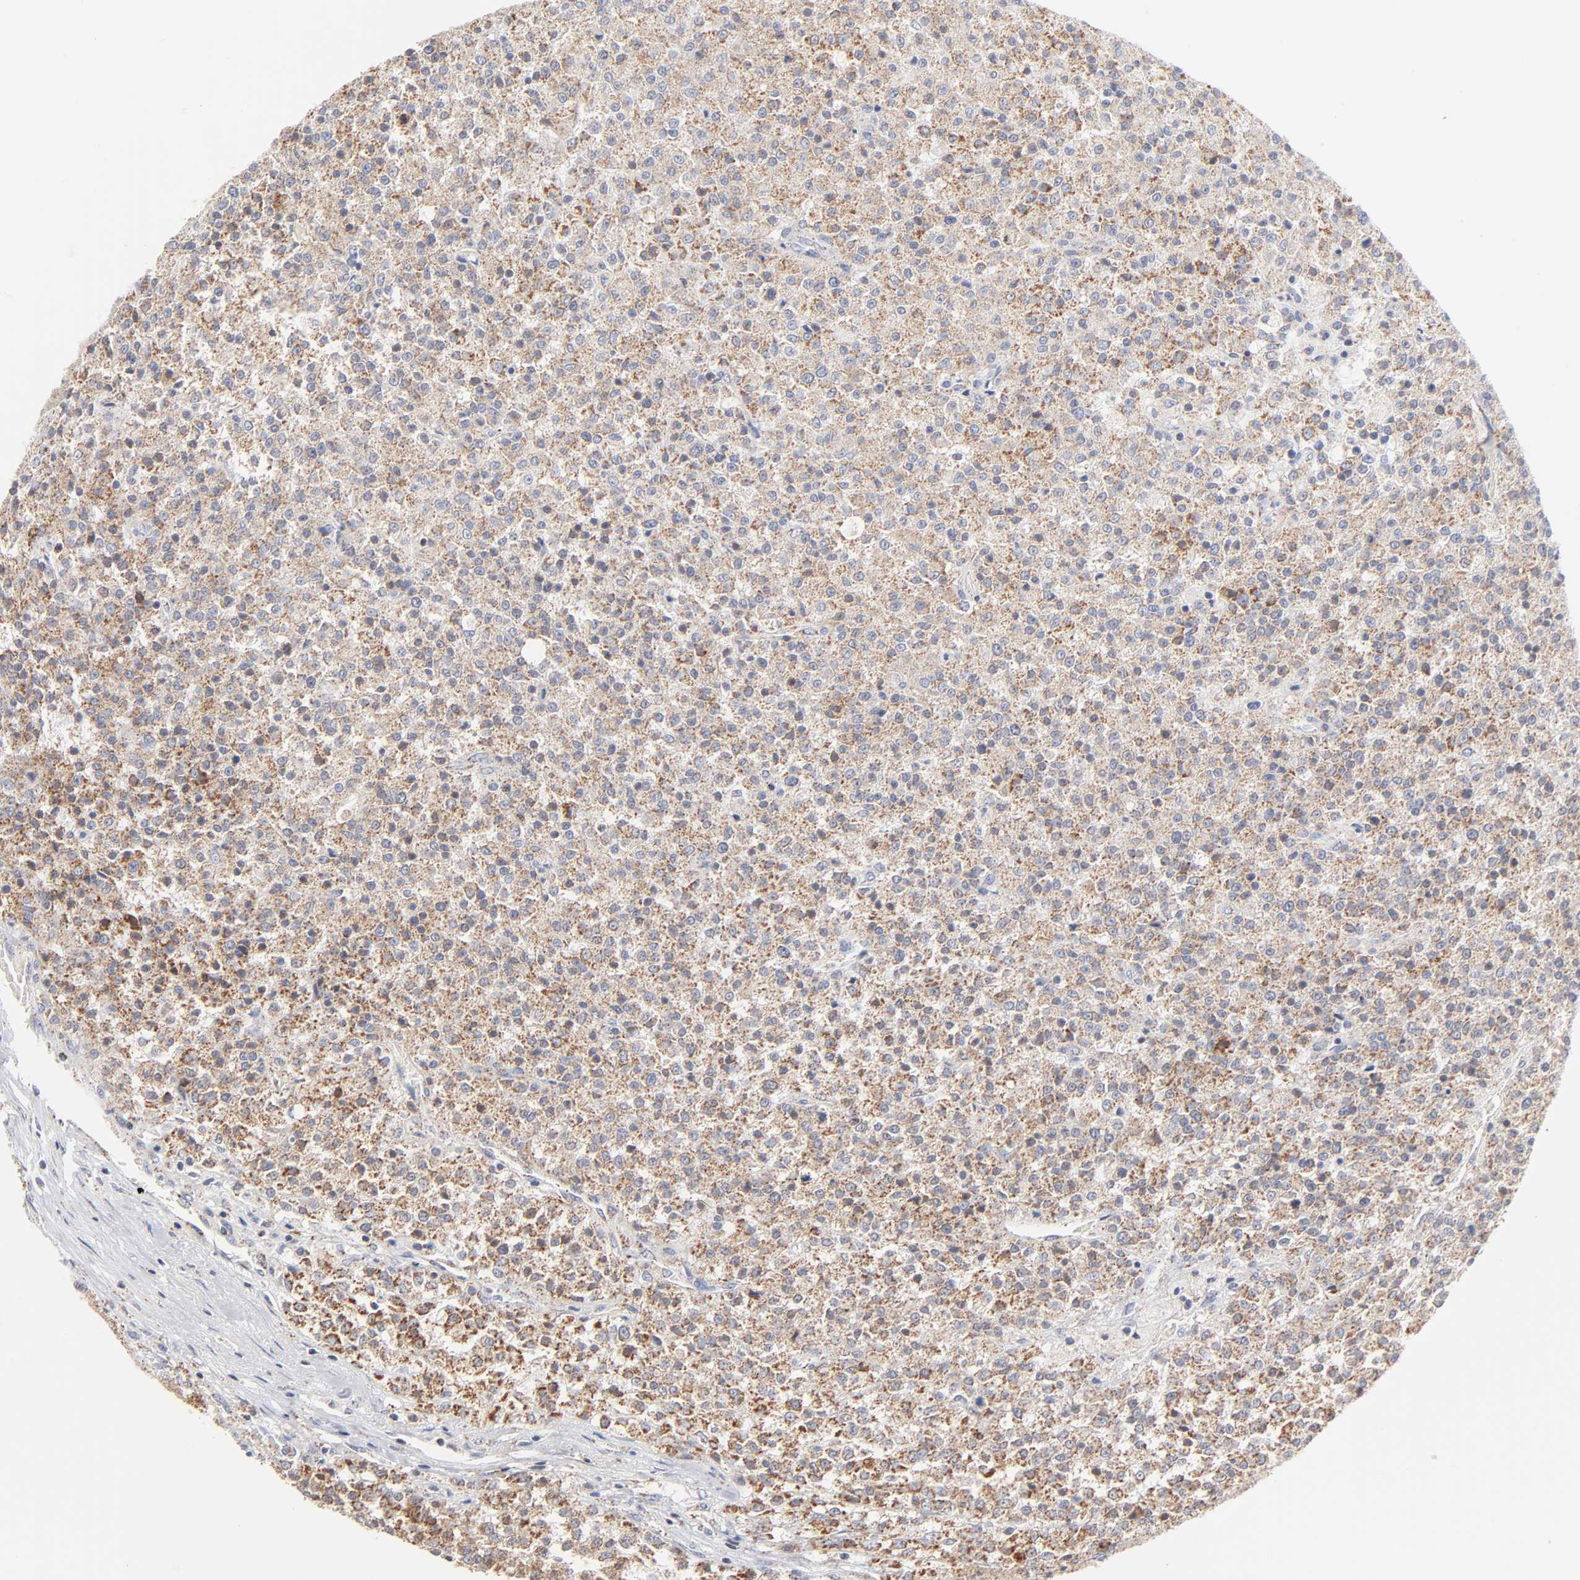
{"staining": {"intensity": "moderate", "quantity": ">75%", "location": "cytoplasmic/membranous"}, "tissue": "testis cancer", "cell_type": "Tumor cells", "image_type": "cancer", "snomed": [{"axis": "morphology", "description": "Seminoma, NOS"}, {"axis": "topography", "description": "Testis"}], "caption": "Testis cancer (seminoma) tissue reveals moderate cytoplasmic/membranous positivity in approximately >75% of tumor cells, visualized by immunohistochemistry.", "gene": "MRPL58", "patient": {"sex": "male", "age": 59}}